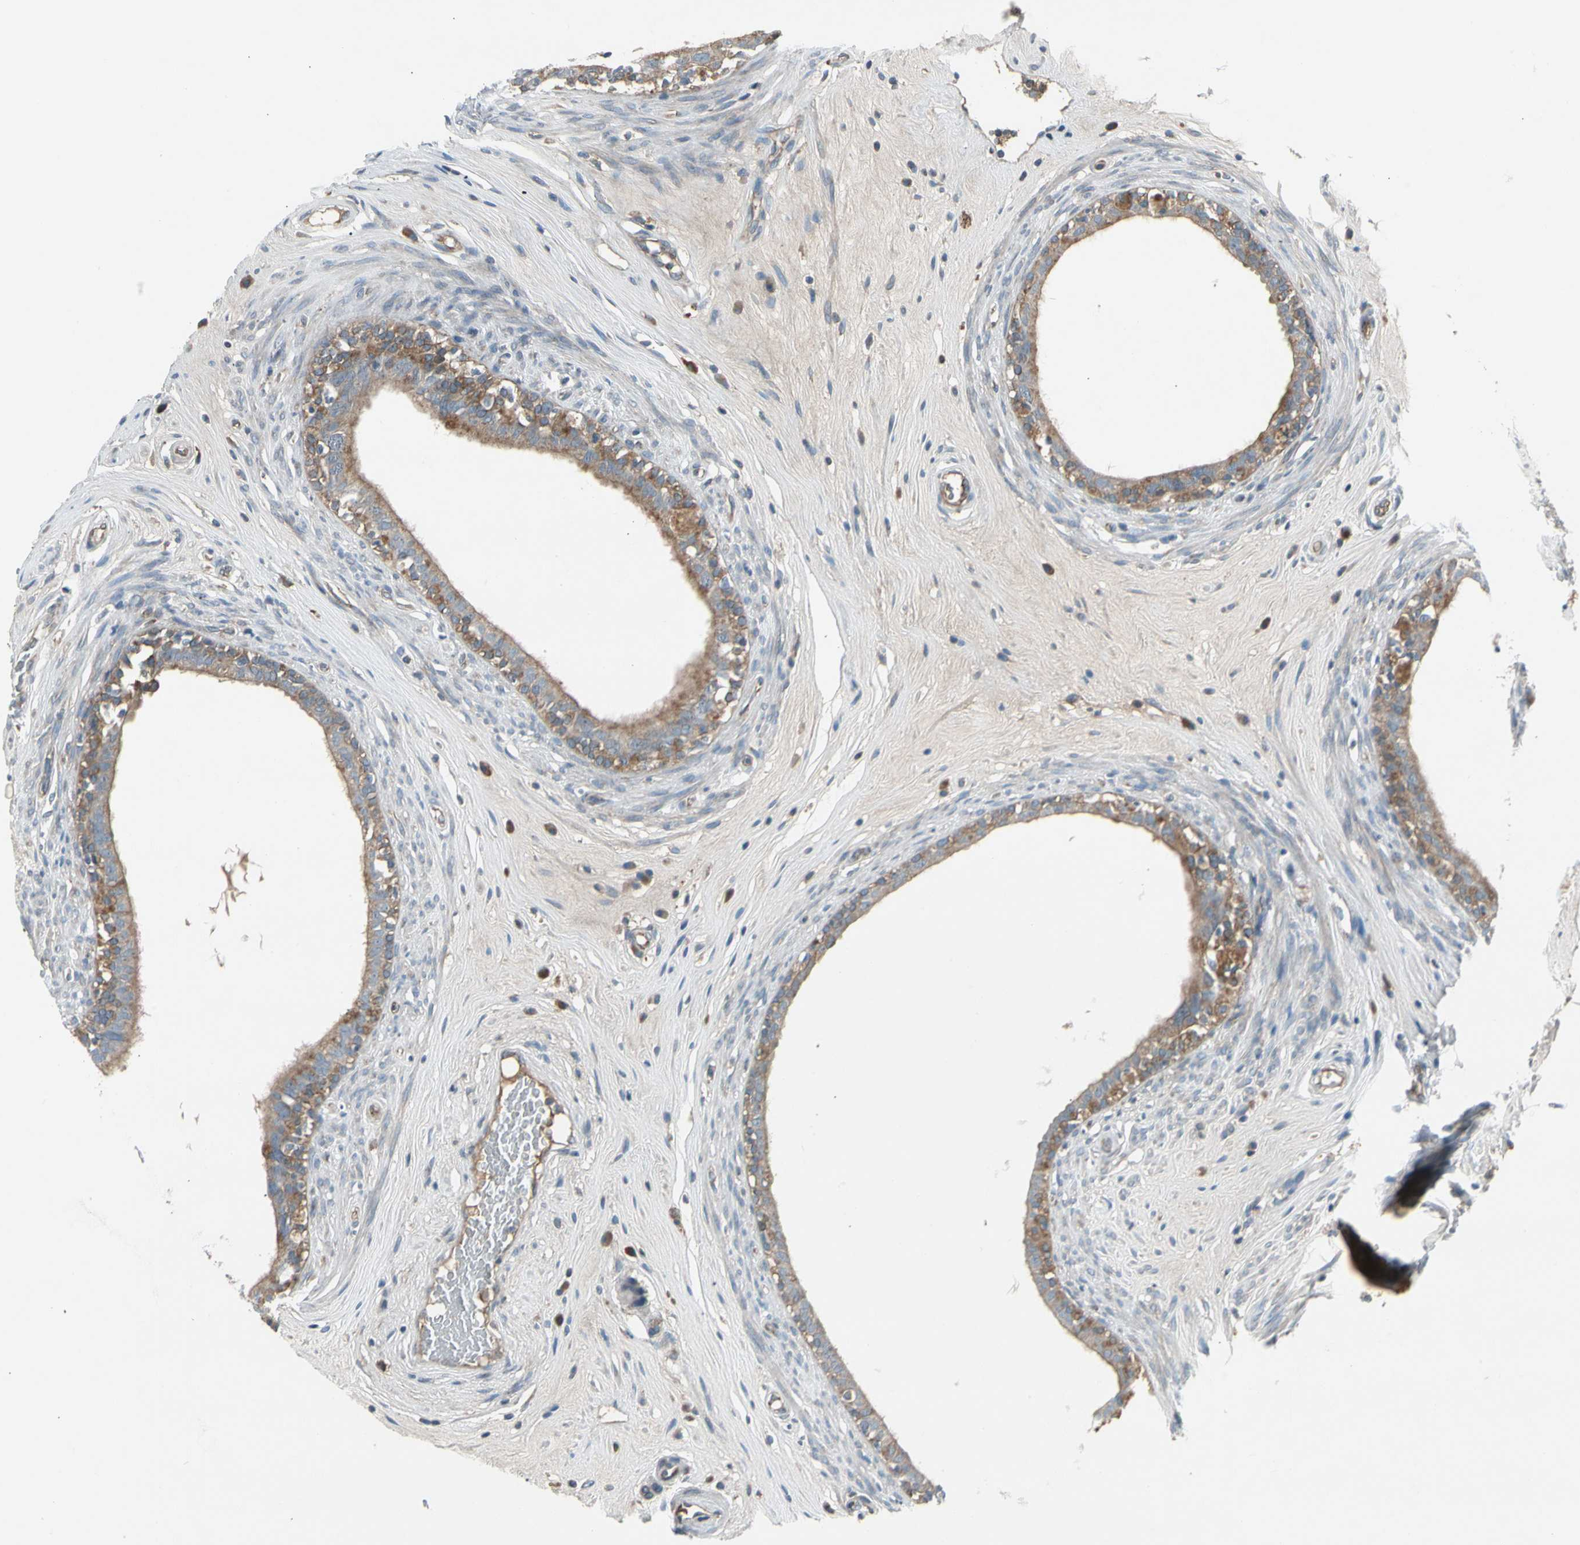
{"staining": {"intensity": "moderate", "quantity": "25%-75%", "location": "cytoplasmic/membranous"}, "tissue": "epididymis", "cell_type": "Glandular cells", "image_type": "normal", "snomed": [{"axis": "morphology", "description": "Normal tissue, NOS"}, {"axis": "morphology", "description": "Inflammation, NOS"}, {"axis": "topography", "description": "Epididymis"}], "caption": "An immunohistochemistry (IHC) histopathology image of normal tissue is shown. Protein staining in brown shows moderate cytoplasmic/membranous positivity in epididymis within glandular cells.", "gene": "PANK2", "patient": {"sex": "male", "age": 84}}